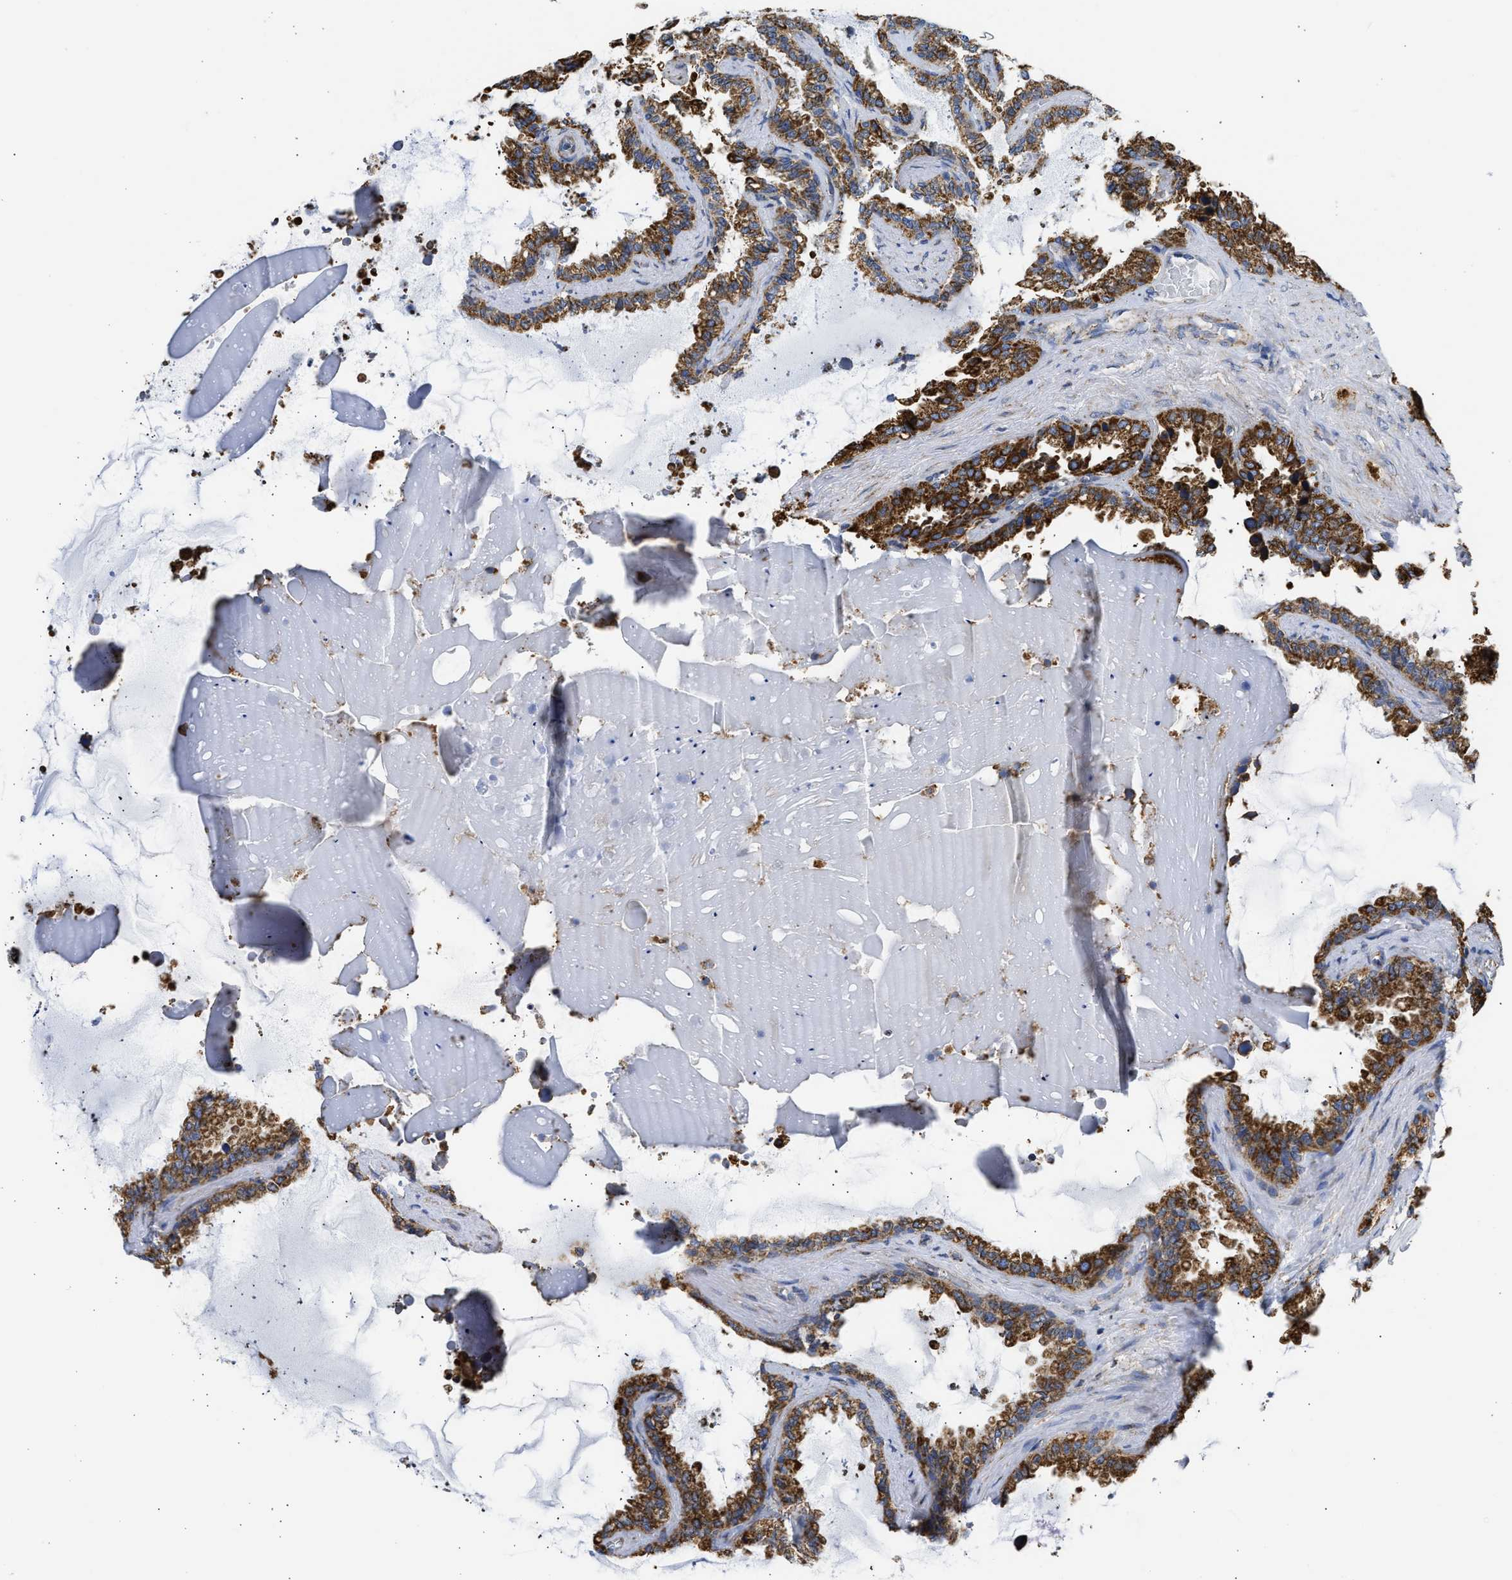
{"staining": {"intensity": "strong", "quantity": ">75%", "location": "cytoplasmic/membranous"}, "tissue": "seminal vesicle", "cell_type": "Glandular cells", "image_type": "normal", "snomed": [{"axis": "morphology", "description": "Normal tissue, NOS"}, {"axis": "topography", "description": "Seminal veicle"}], "caption": "Benign seminal vesicle displays strong cytoplasmic/membranous staining in about >75% of glandular cells.", "gene": "CYCS", "patient": {"sex": "male", "age": 46}}